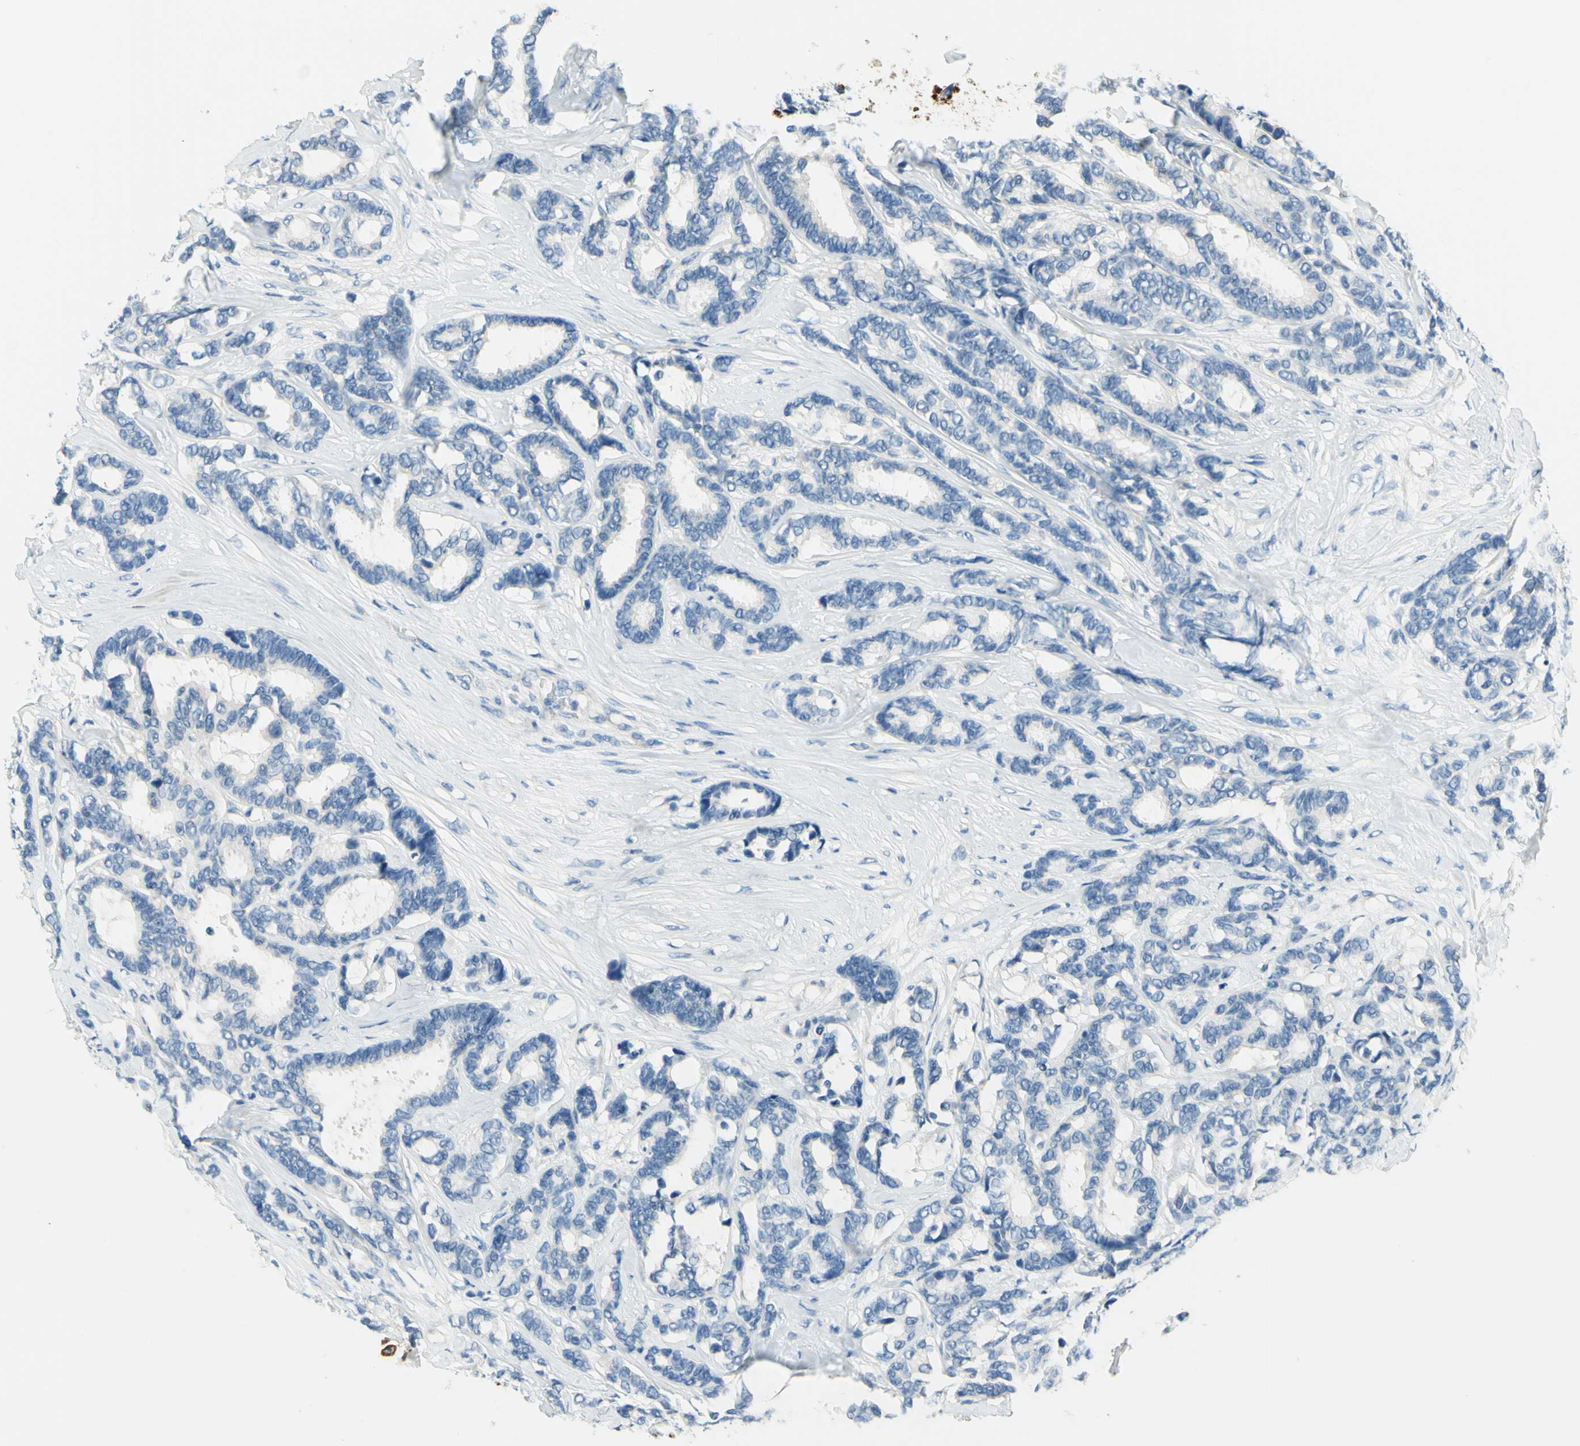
{"staining": {"intensity": "negative", "quantity": "none", "location": "none"}, "tissue": "breast cancer", "cell_type": "Tumor cells", "image_type": "cancer", "snomed": [{"axis": "morphology", "description": "Duct carcinoma"}, {"axis": "topography", "description": "Breast"}], "caption": "A histopathology image of human breast cancer is negative for staining in tumor cells. (DAB immunohistochemistry with hematoxylin counter stain).", "gene": "MAVS", "patient": {"sex": "female", "age": 87}}